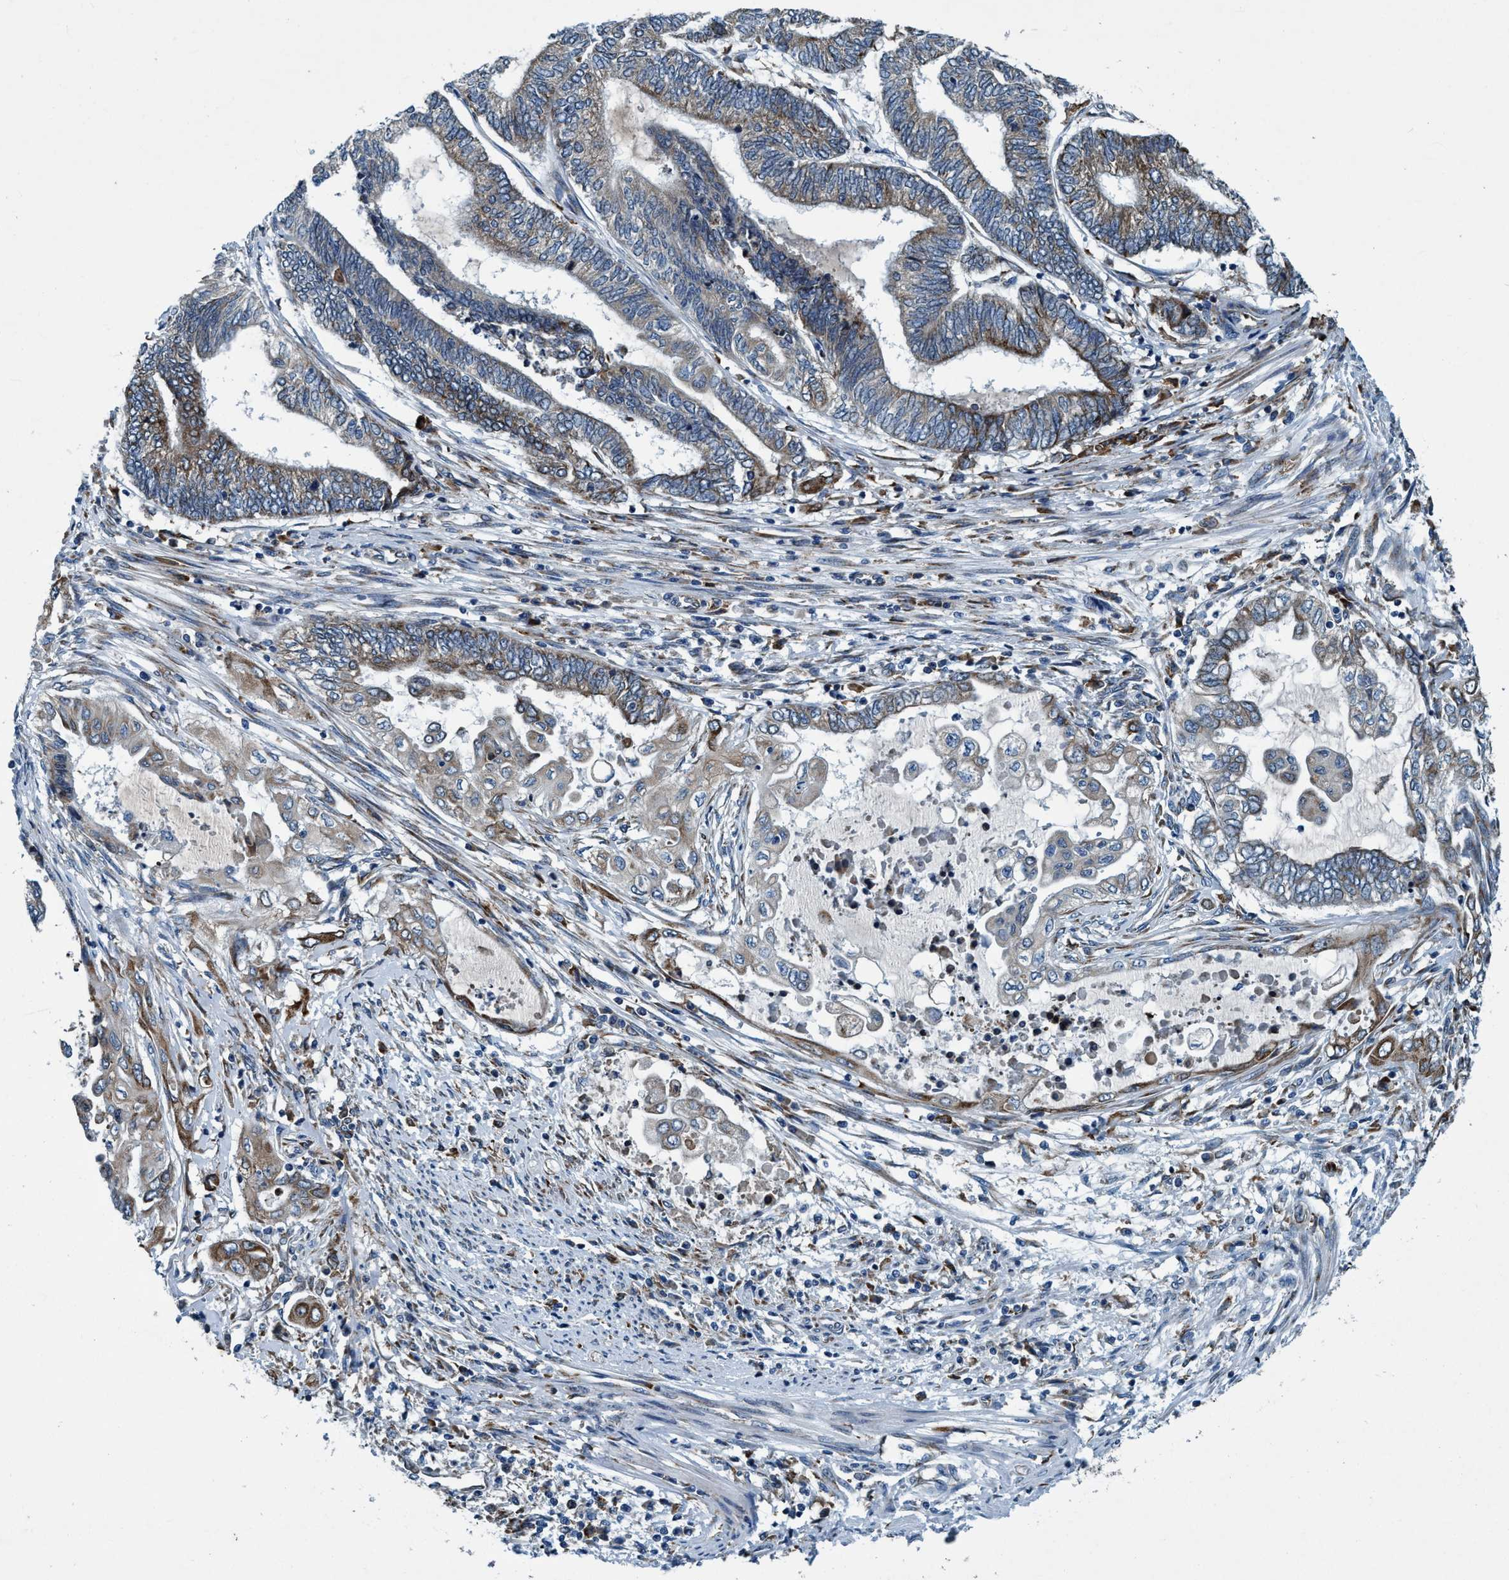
{"staining": {"intensity": "weak", "quantity": "<25%", "location": "cytoplasmic/membranous"}, "tissue": "endometrial cancer", "cell_type": "Tumor cells", "image_type": "cancer", "snomed": [{"axis": "morphology", "description": "Adenocarcinoma, NOS"}, {"axis": "topography", "description": "Uterus"}, {"axis": "topography", "description": "Endometrium"}], "caption": "Immunohistochemistry micrograph of endometrial cancer (adenocarcinoma) stained for a protein (brown), which reveals no expression in tumor cells. Brightfield microscopy of immunohistochemistry stained with DAB (brown) and hematoxylin (blue), captured at high magnification.", "gene": "ARMC9", "patient": {"sex": "female", "age": 70}}